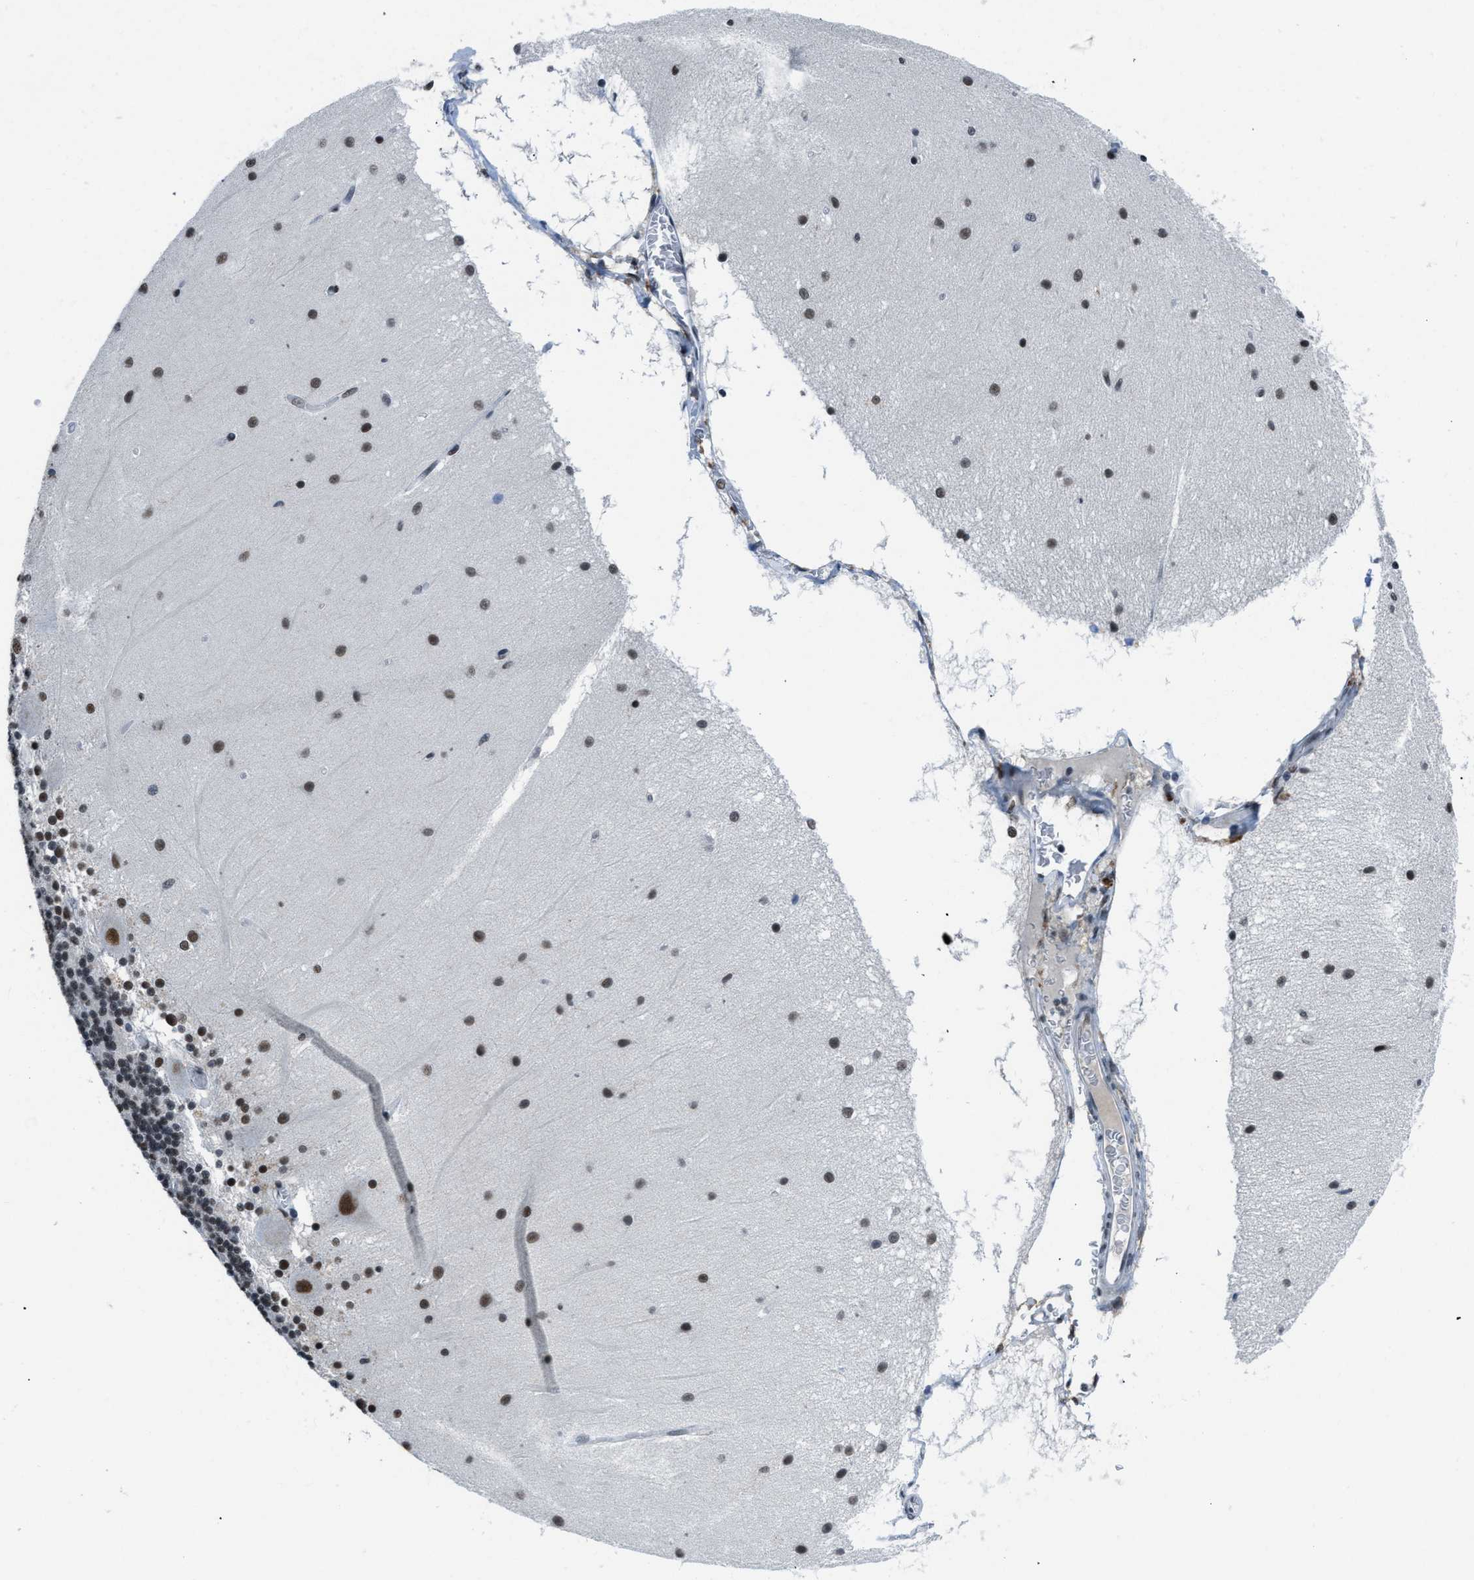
{"staining": {"intensity": "moderate", "quantity": "25%-75%", "location": "nuclear"}, "tissue": "cerebellum", "cell_type": "Cells in granular layer", "image_type": "normal", "snomed": [{"axis": "morphology", "description": "Normal tissue, NOS"}, {"axis": "topography", "description": "Cerebellum"}], "caption": "Immunohistochemistry (IHC) histopathology image of normal cerebellum: human cerebellum stained using immunohistochemistry (IHC) demonstrates medium levels of moderate protein expression localized specifically in the nuclear of cells in granular layer, appearing as a nuclear brown color.", "gene": "GATAD2B", "patient": {"sex": "female", "age": 54}}